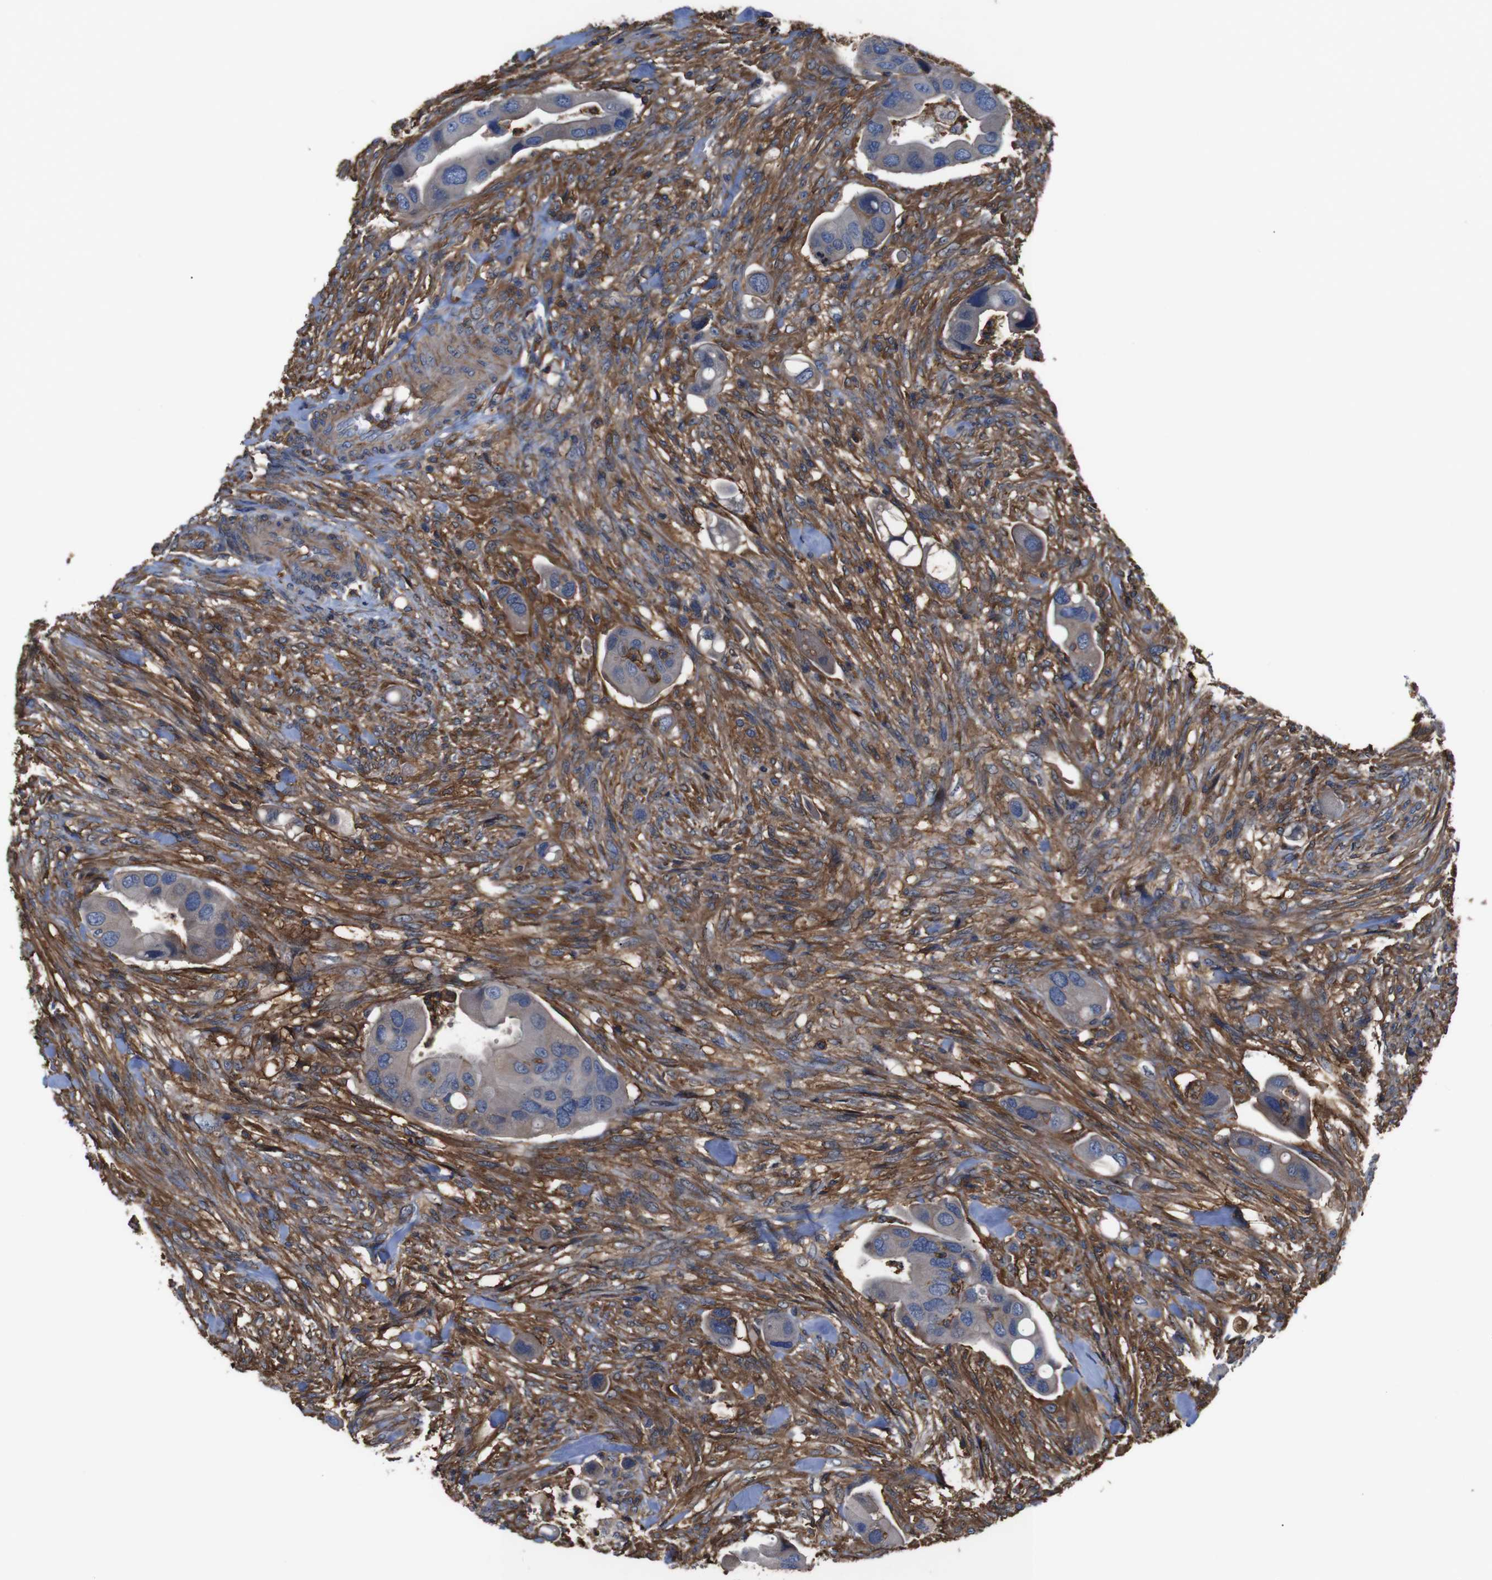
{"staining": {"intensity": "moderate", "quantity": "<25%", "location": "cytoplasmic/membranous"}, "tissue": "colorectal cancer", "cell_type": "Tumor cells", "image_type": "cancer", "snomed": [{"axis": "morphology", "description": "Adenocarcinoma, NOS"}, {"axis": "topography", "description": "Rectum"}], "caption": "A photomicrograph showing moderate cytoplasmic/membranous staining in approximately <25% of tumor cells in colorectal adenocarcinoma, as visualized by brown immunohistochemical staining.", "gene": "PI4KA", "patient": {"sex": "female", "age": 57}}